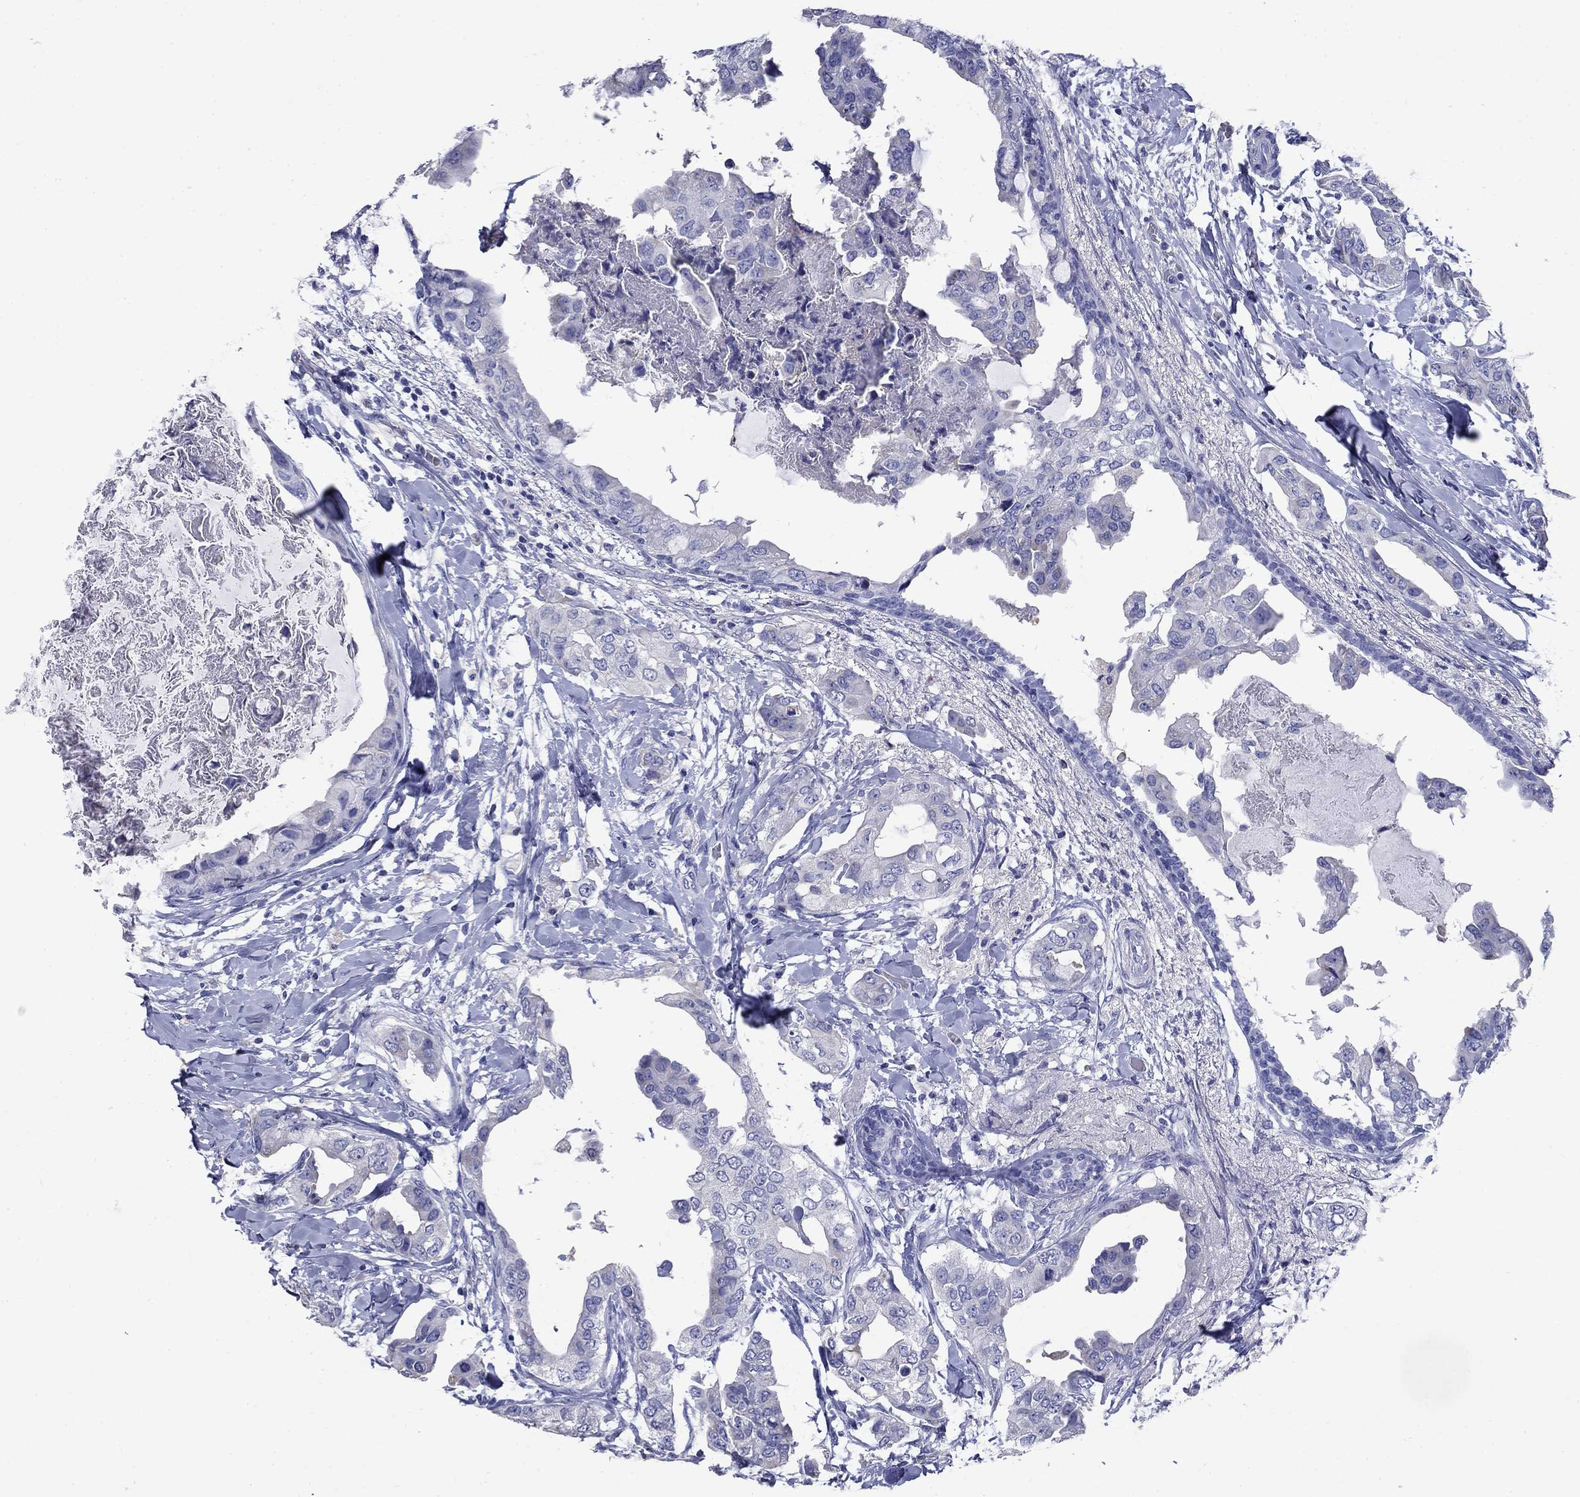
{"staining": {"intensity": "negative", "quantity": "none", "location": "none"}, "tissue": "breast cancer", "cell_type": "Tumor cells", "image_type": "cancer", "snomed": [{"axis": "morphology", "description": "Normal tissue, NOS"}, {"axis": "morphology", "description": "Duct carcinoma"}, {"axis": "topography", "description": "Breast"}], "caption": "DAB immunohistochemical staining of breast cancer shows no significant expression in tumor cells.", "gene": "CD1A", "patient": {"sex": "female", "age": 40}}